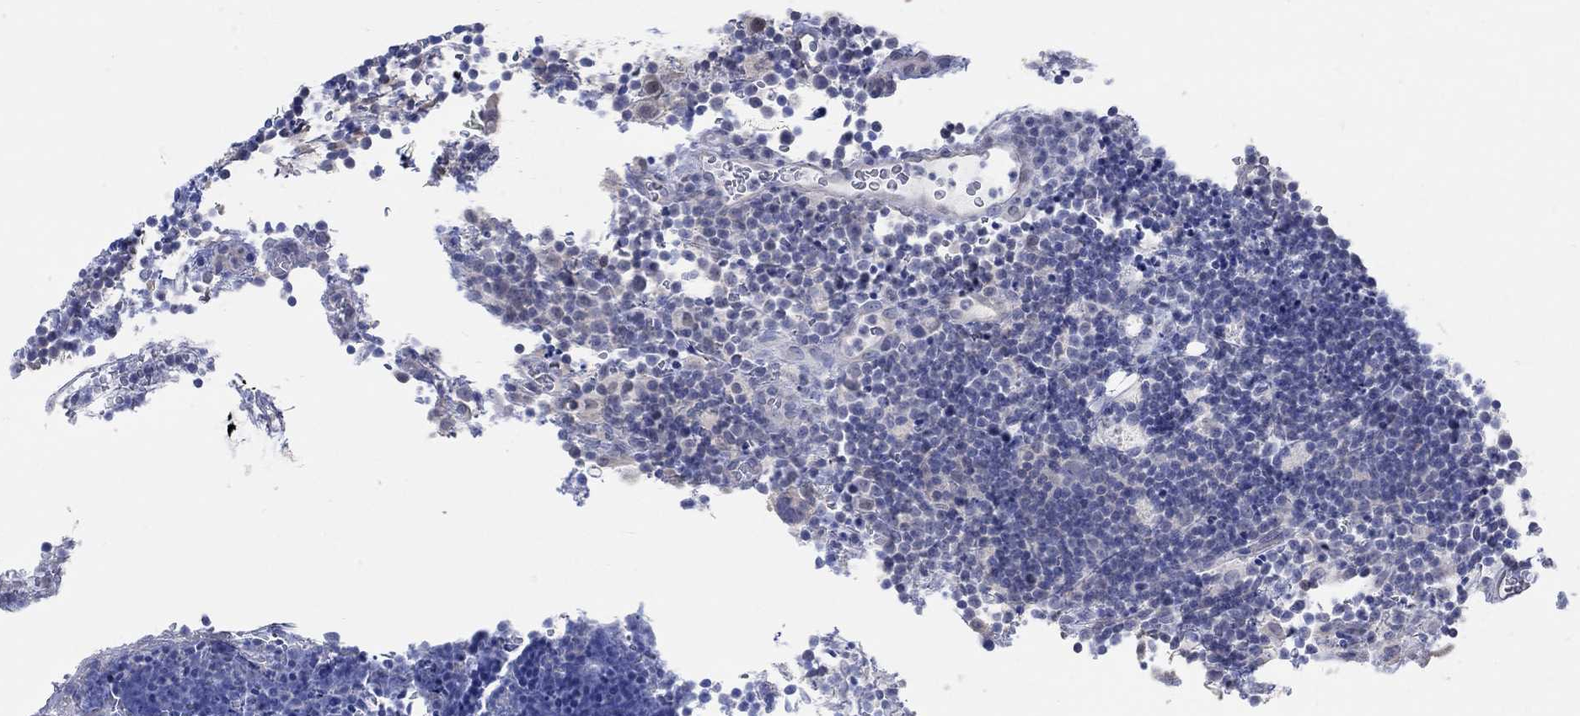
{"staining": {"intensity": "negative", "quantity": "none", "location": "none"}, "tissue": "lymphoma", "cell_type": "Tumor cells", "image_type": "cancer", "snomed": [{"axis": "morphology", "description": "Malignant lymphoma, non-Hodgkin's type, Low grade"}, {"axis": "topography", "description": "Brain"}], "caption": "Tumor cells show no significant protein staining in lymphoma.", "gene": "PNMA5", "patient": {"sex": "female", "age": 66}}